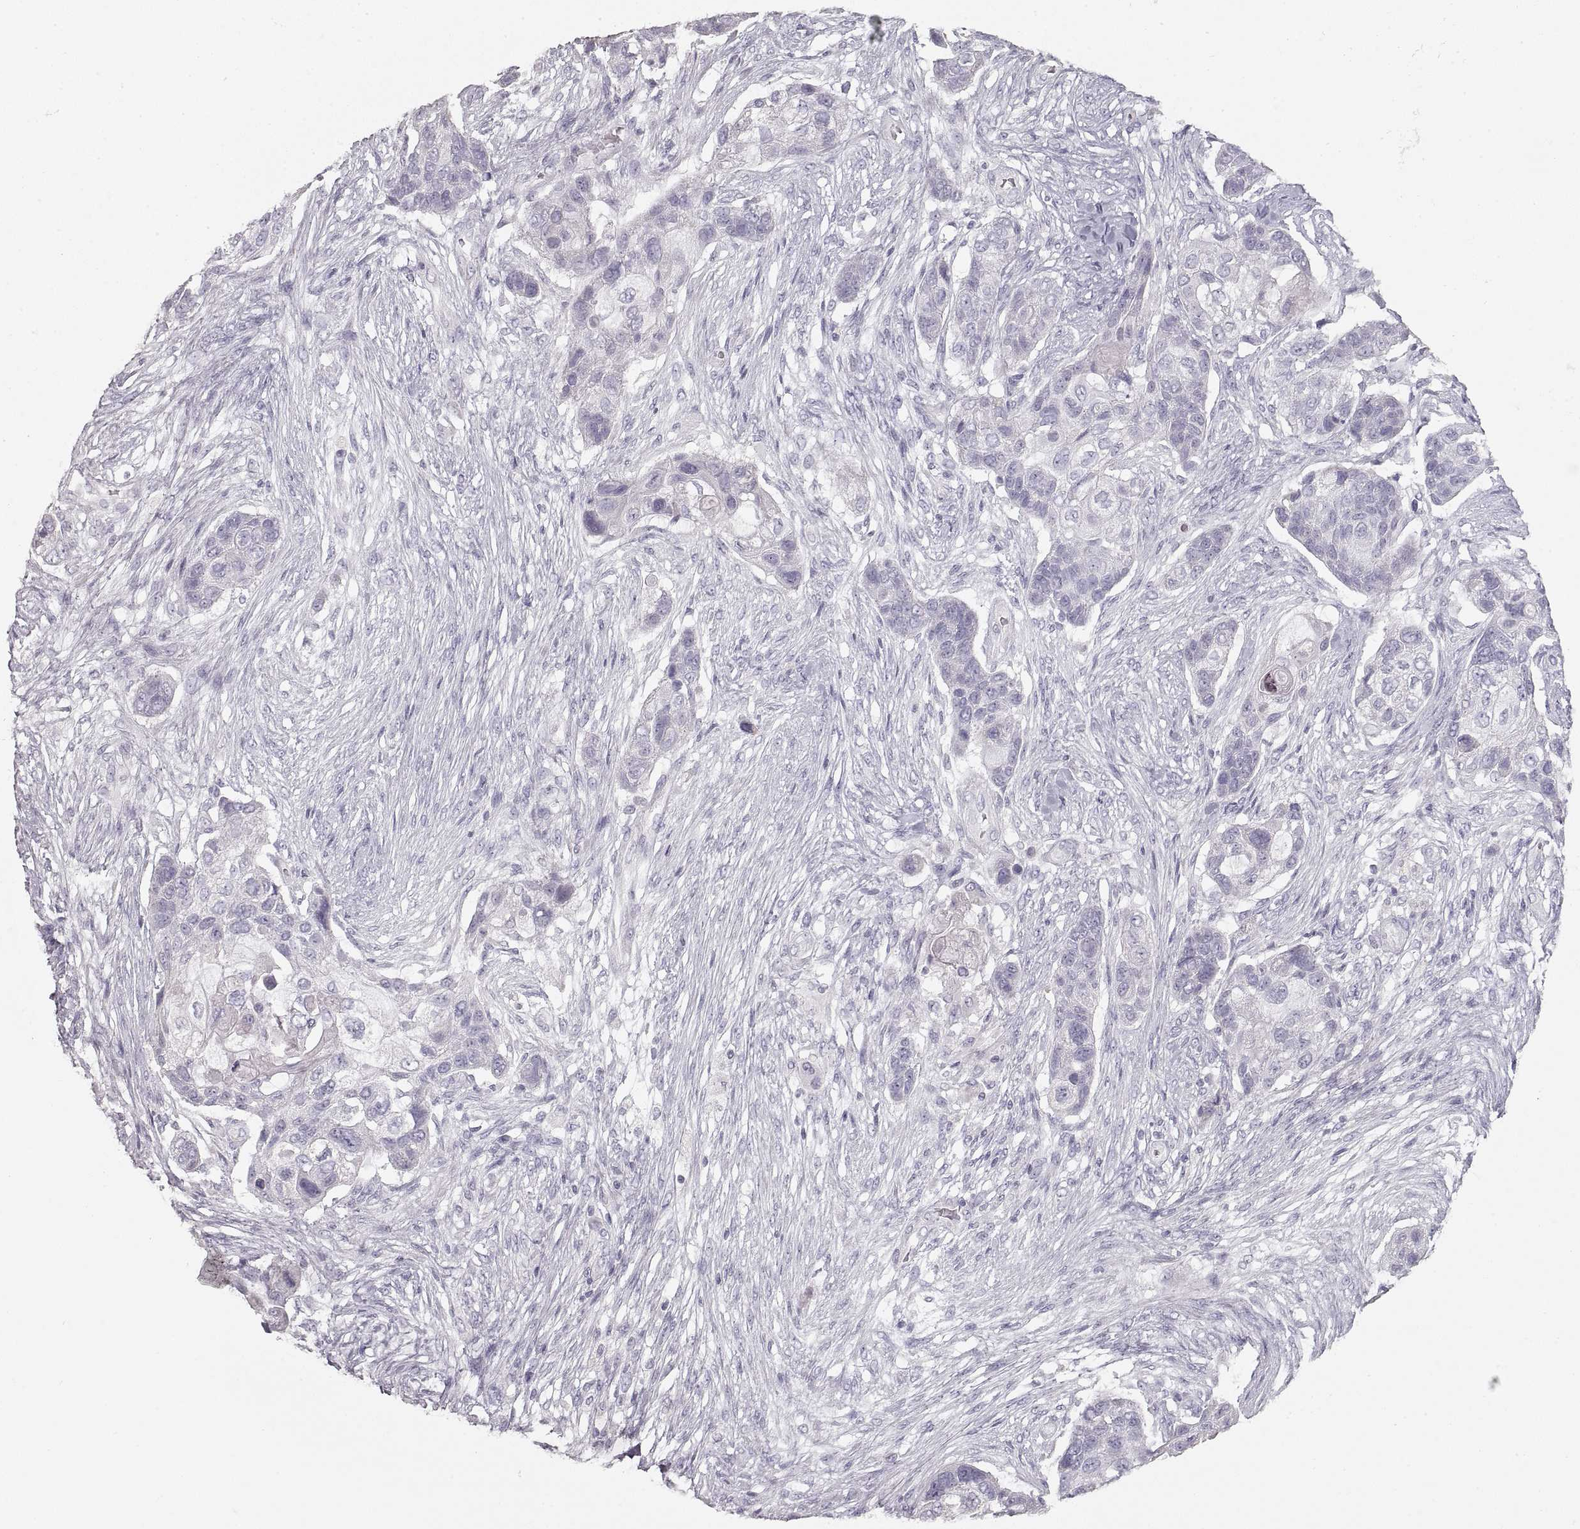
{"staining": {"intensity": "negative", "quantity": "none", "location": "none"}, "tissue": "lung cancer", "cell_type": "Tumor cells", "image_type": "cancer", "snomed": [{"axis": "morphology", "description": "Squamous cell carcinoma, NOS"}, {"axis": "topography", "description": "Lung"}], "caption": "Histopathology image shows no protein positivity in tumor cells of lung cancer tissue.", "gene": "ZP3", "patient": {"sex": "male", "age": 69}}